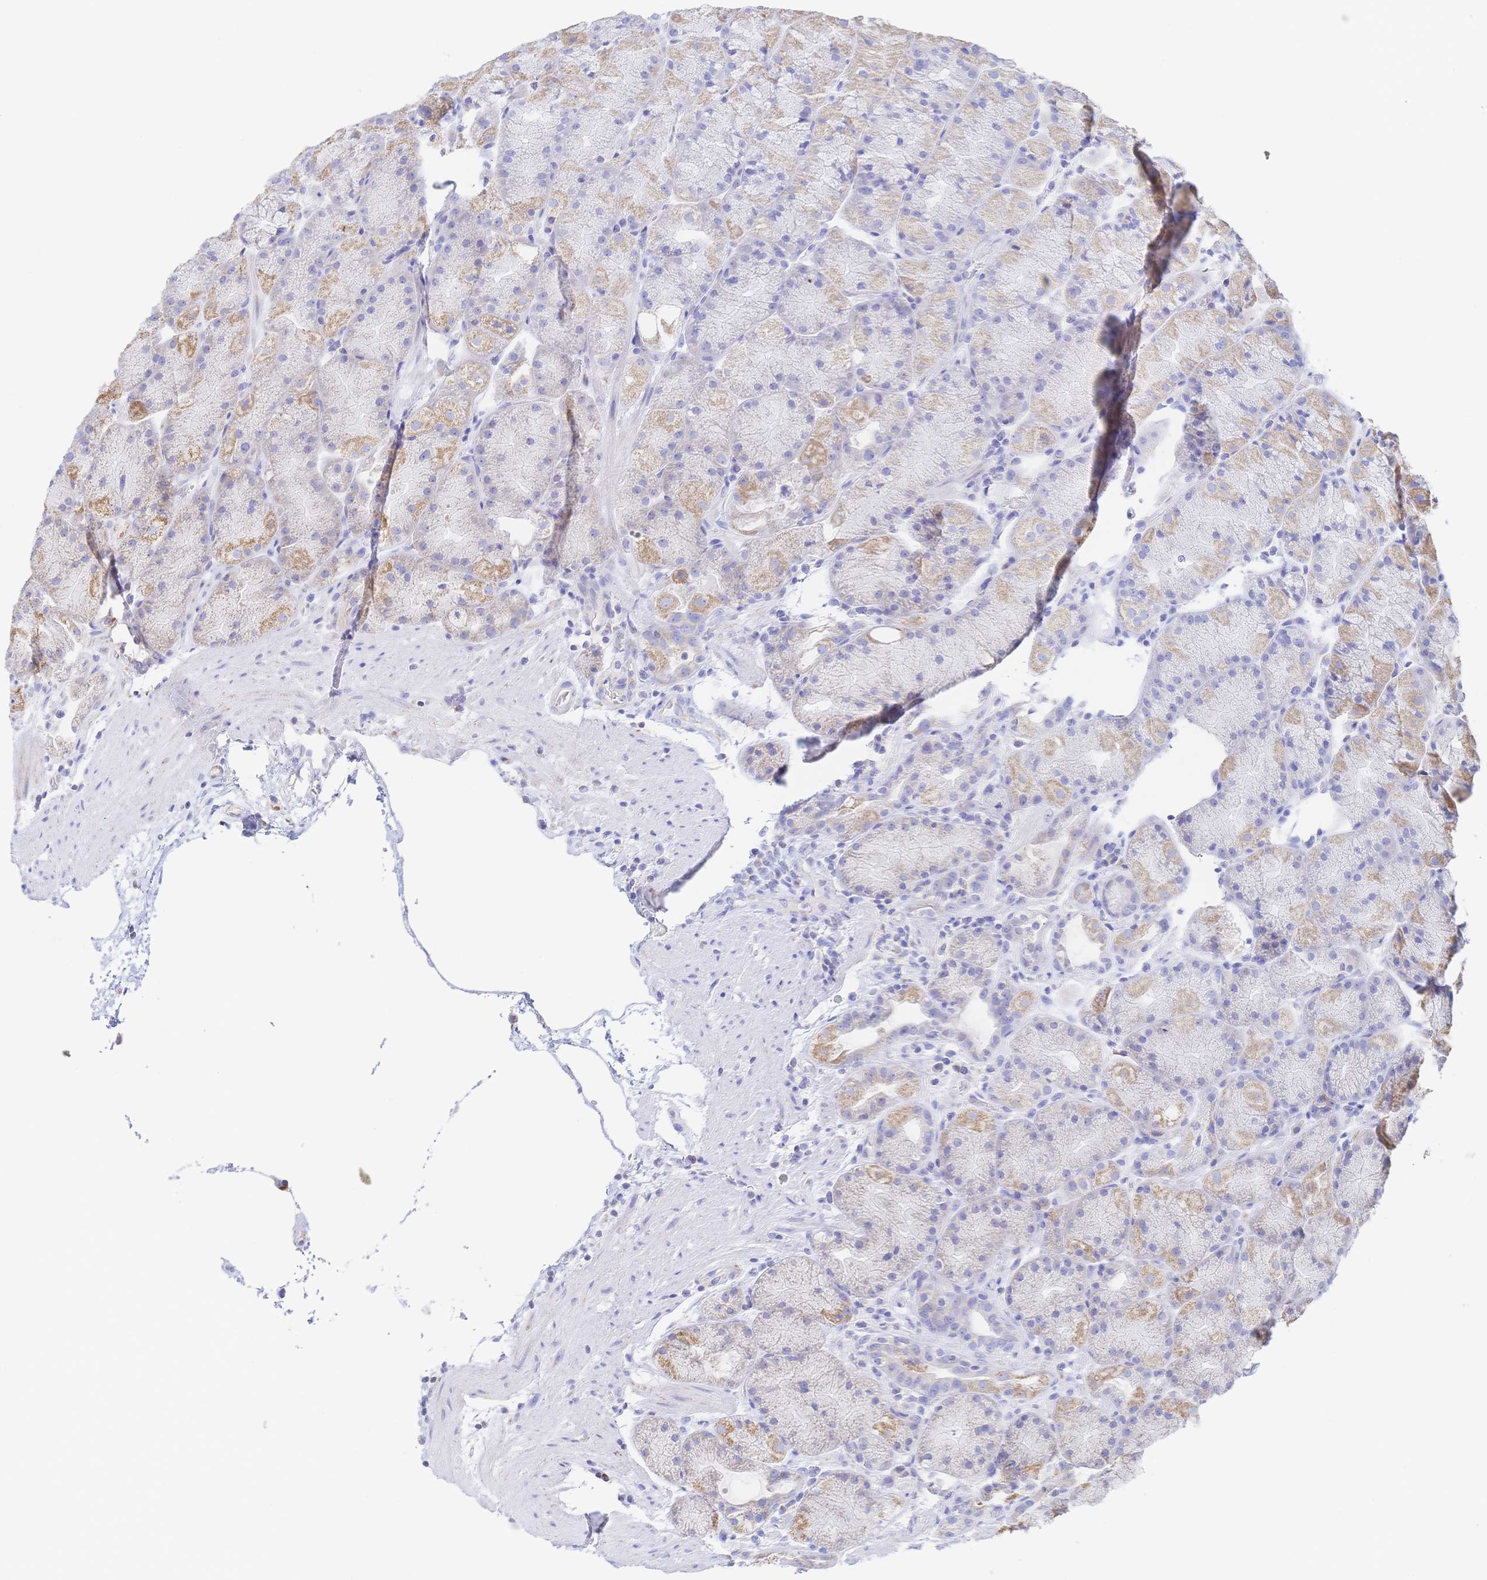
{"staining": {"intensity": "moderate", "quantity": "<25%", "location": "cytoplasmic/membranous"}, "tissue": "stomach", "cell_type": "Glandular cells", "image_type": "normal", "snomed": [{"axis": "morphology", "description": "Normal tissue, NOS"}, {"axis": "topography", "description": "Stomach, upper"}, {"axis": "topography", "description": "Stomach"}], "caption": "About <25% of glandular cells in unremarkable human stomach demonstrate moderate cytoplasmic/membranous protein staining as visualized by brown immunohistochemical staining.", "gene": "SYNGR4", "patient": {"sex": "male", "age": 48}}